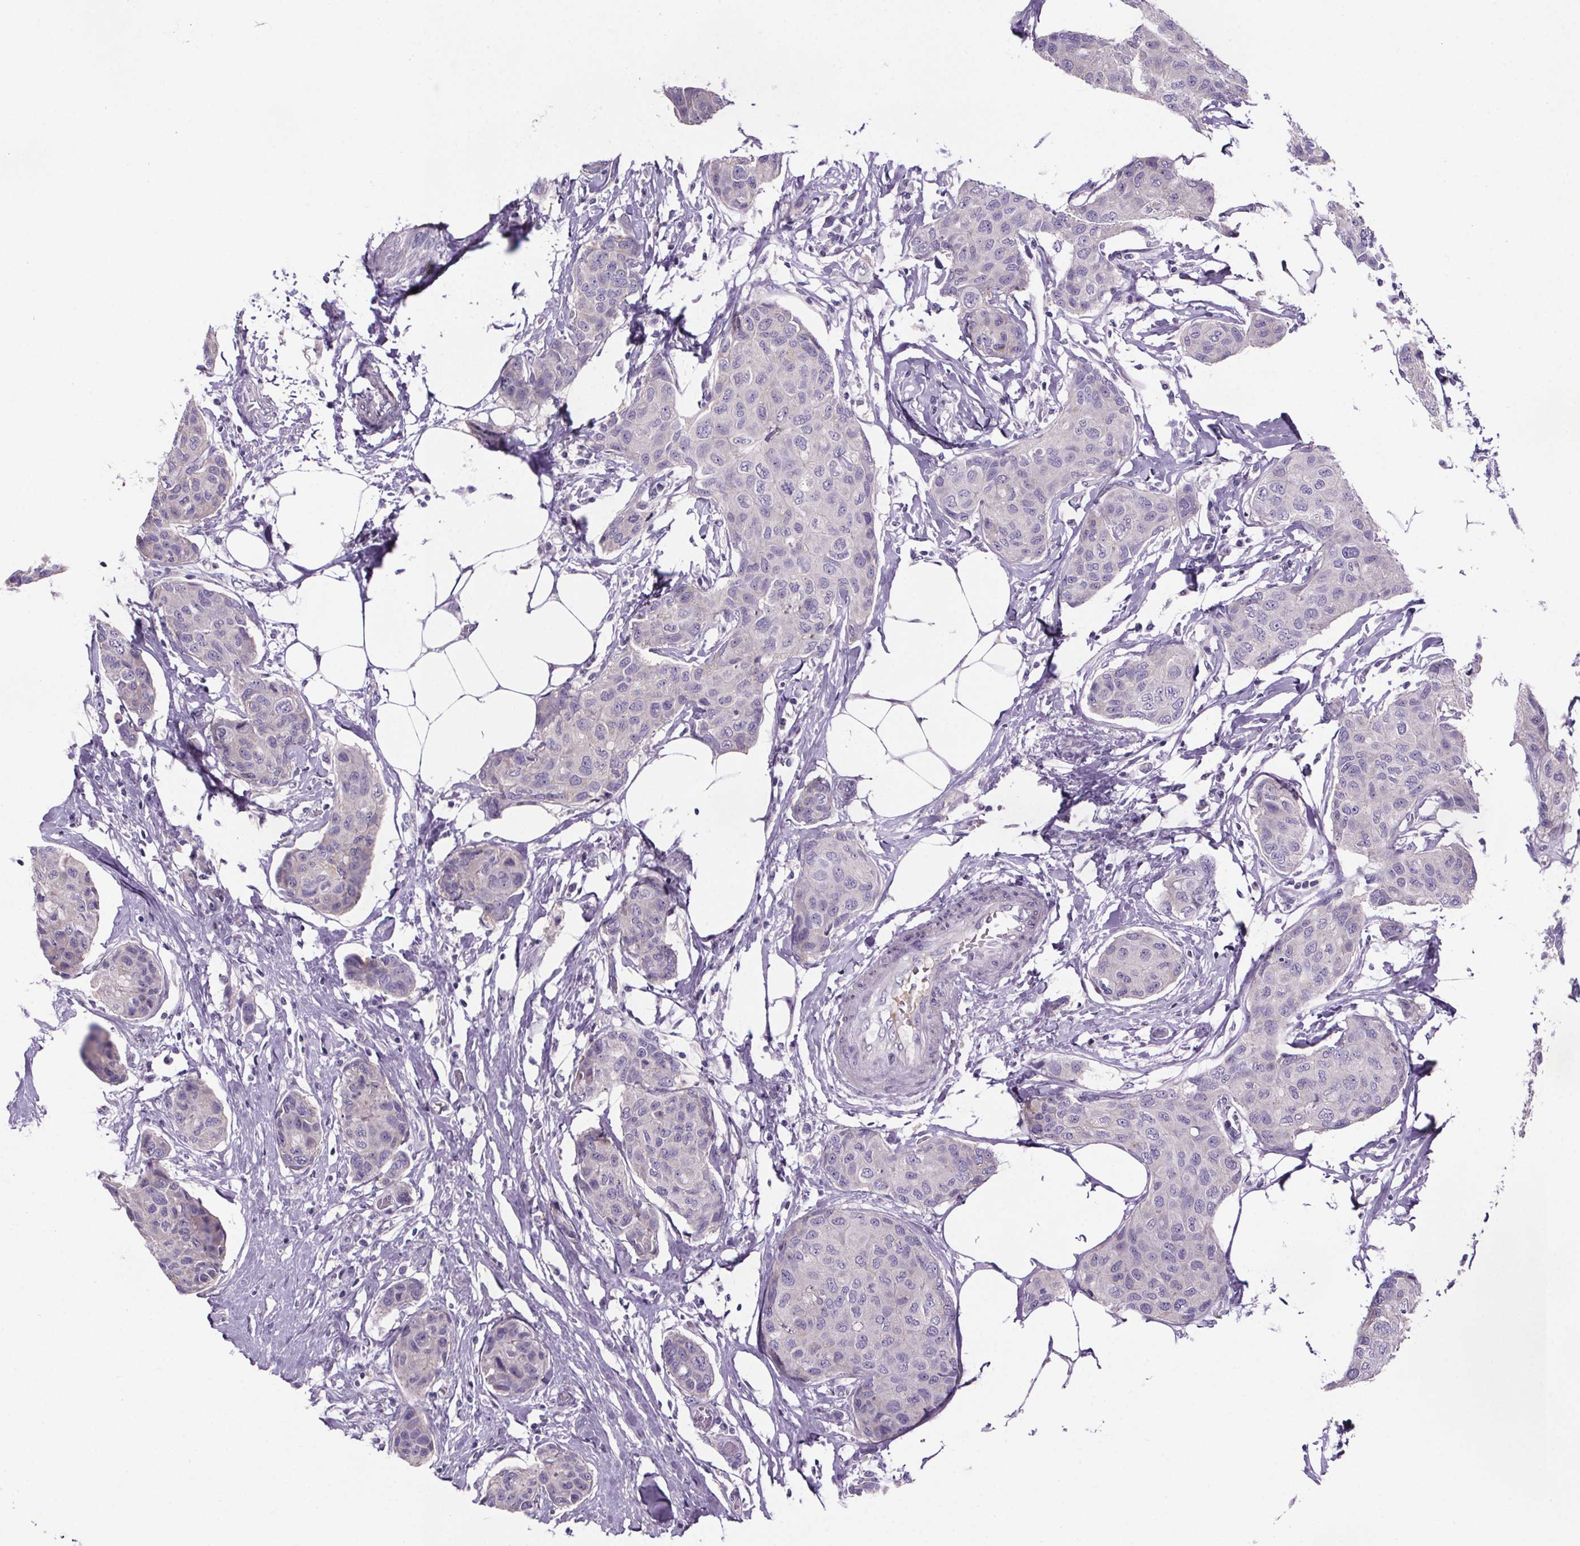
{"staining": {"intensity": "negative", "quantity": "none", "location": "none"}, "tissue": "breast cancer", "cell_type": "Tumor cells", "image_type": "cancer", "snomed": [{"axis": "morphology", "description": "Duct carcinoma"}, {"axis": "topography", "description": "Breast"}], "caption": "Tumor cells are negative for protein expression in human breast cancer.", "gene": "CUBN", "patient": {"sex": "female", "age": 80}}